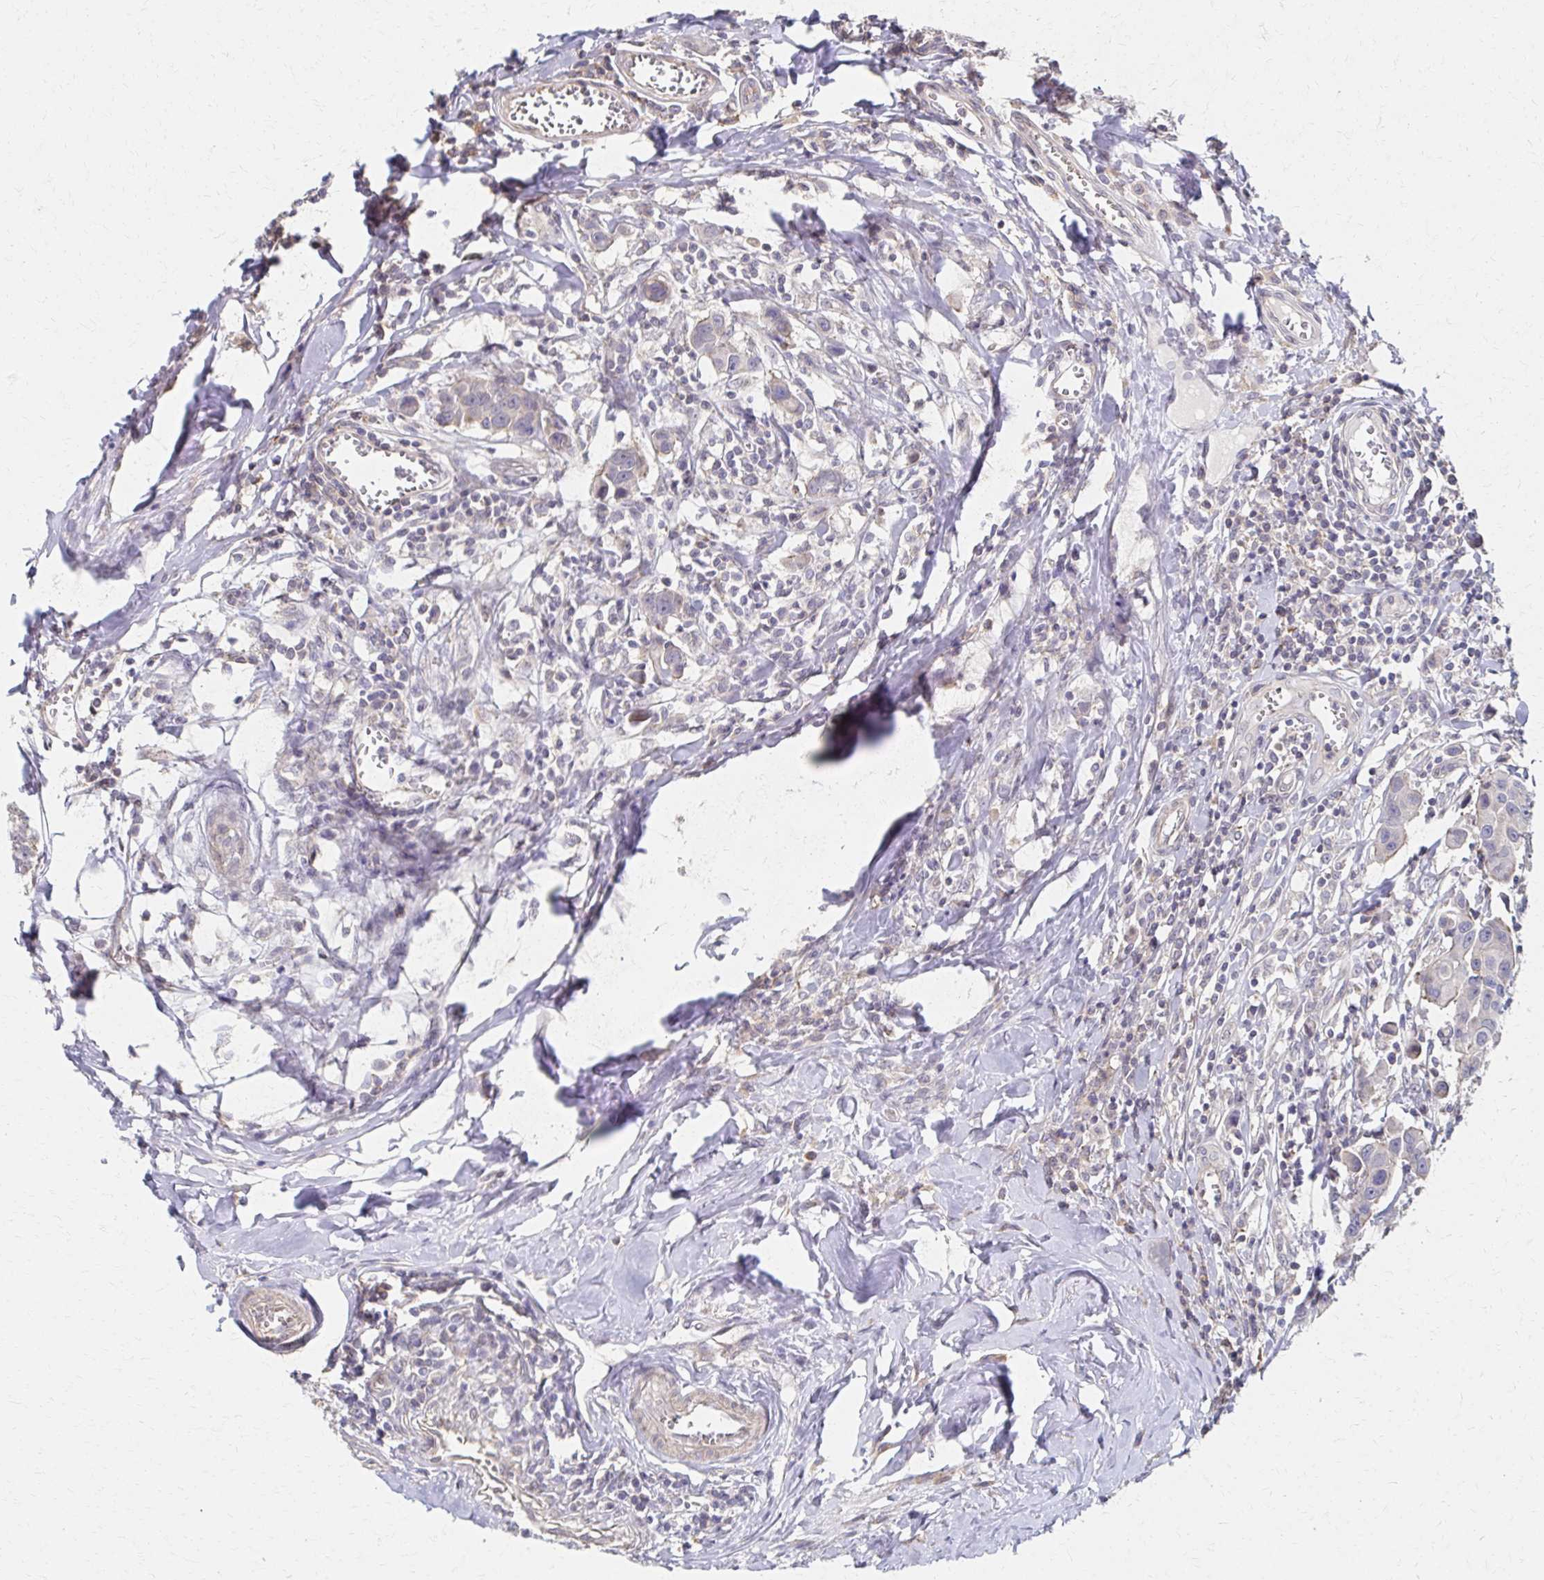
{"staining": {"intensity": "negative", "quantity": "none", "location": "none"}, "tissue": "breast cancer", "cell_type": "Tumor cells", "image_type": "cancer", "snomed": [{"axis": "morphology", "description": "Duct carcinoma"}, {"axis": "topography", "description": "Breast"}], "caption": "Immunohistochemical staining of invasive ductal carcinoma (breast) displays no significant positivity in tumor cells. Brightfield microscopy of immunohistochemistry stained with DAB (brown) and hematoxylin (blue), captured at high magnification.", "gene": "EOLA2", "patient": {"sex": "female", "age": 24}}